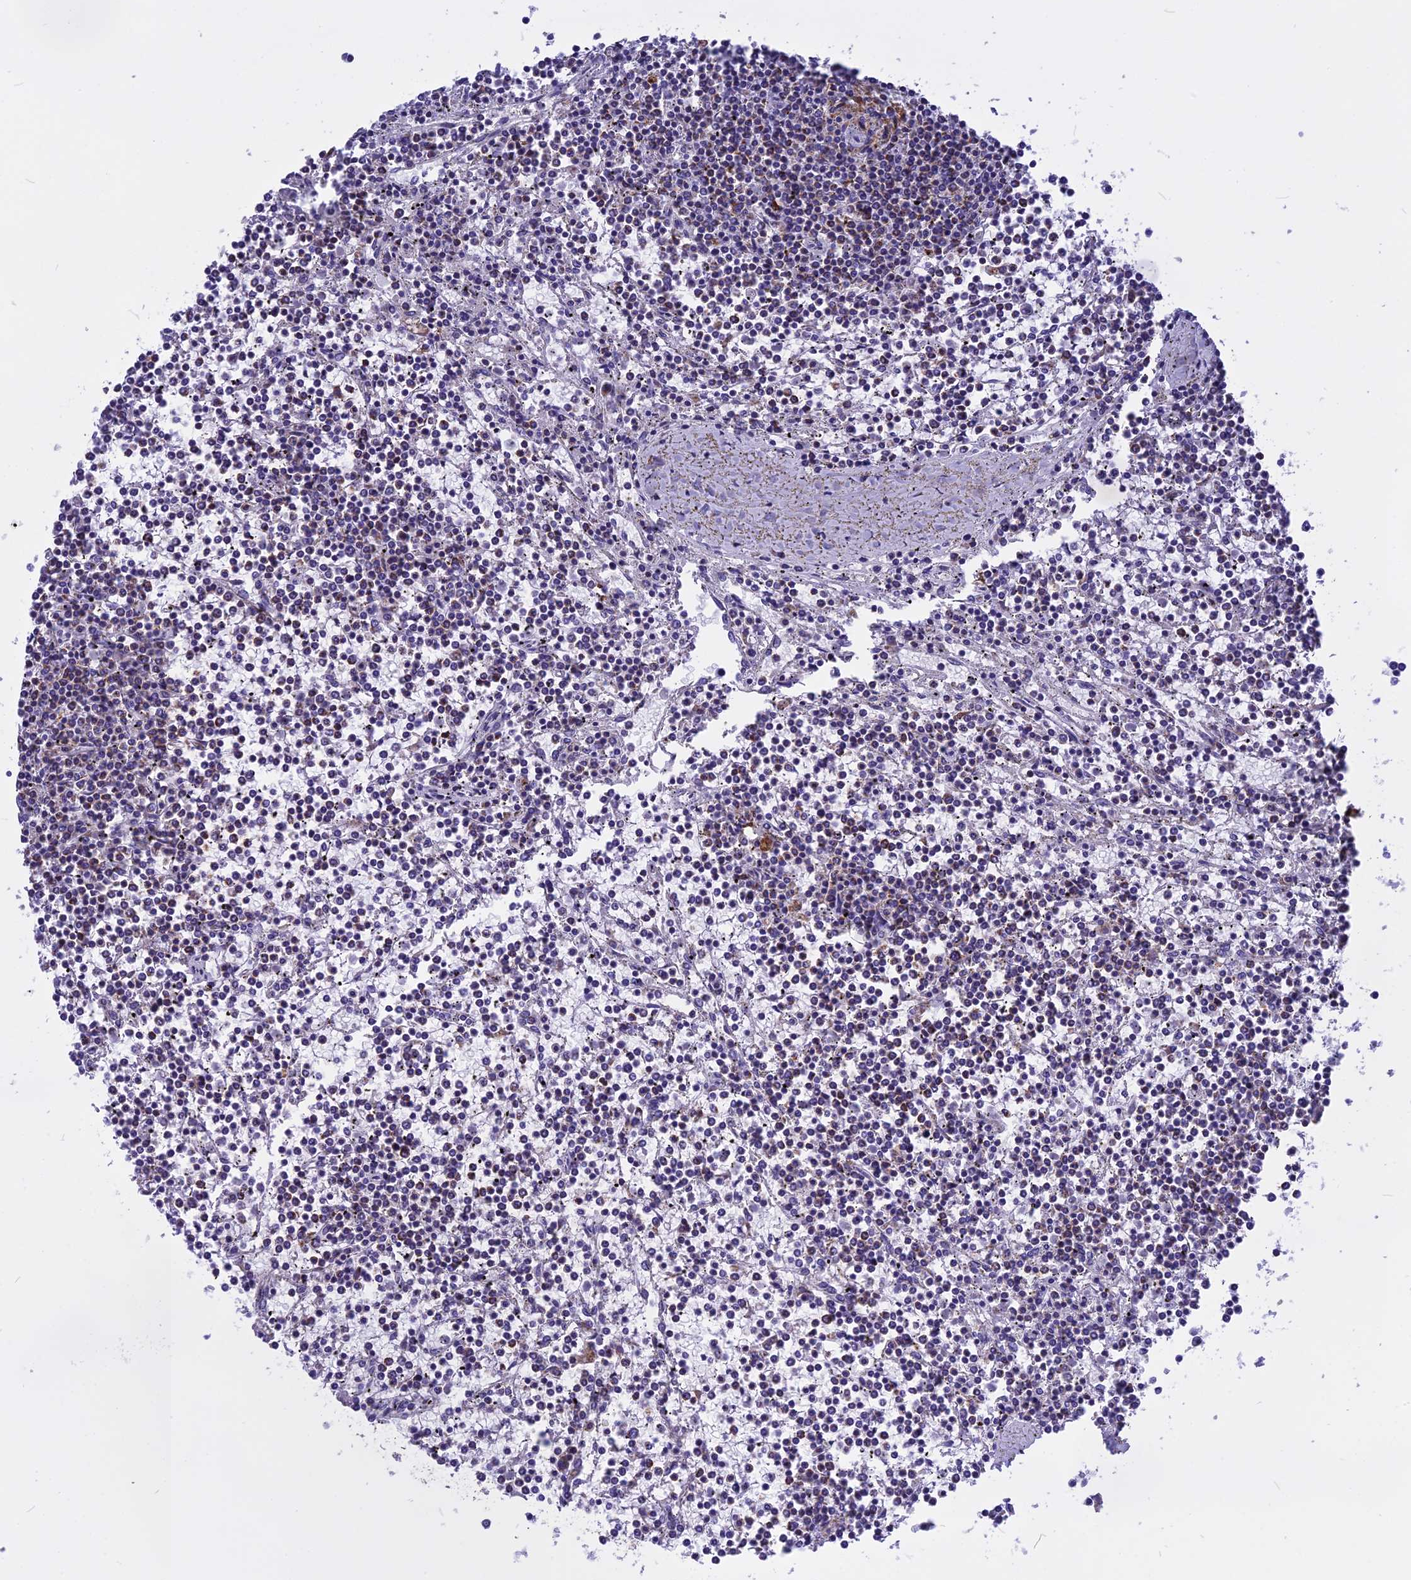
{"staining": {"intensity": "weak", "quantity": "<25%", "location": "cytoplasmic/membranous"}, "tissue": "lymphoma", "cell_type": "Tumor cells", "image_type": "cancer", "snomed": [{"axis": "morphology", "description": "Malignant lymphoma, non-Hodgkin's type, Low grade"}, {"axis": "topography", "description": "Spleen"}], "caption": "DAB immunohistochemical staining of low-grade malignant lymphoma, non-Hodgkin's type exhibits no significant expression in tumor cells. (Brightfield microscopy of DAB immunohistochemistry at high magnification).", "gene": "VDAC2", "patient": {"sex": "female", "age": 19}}